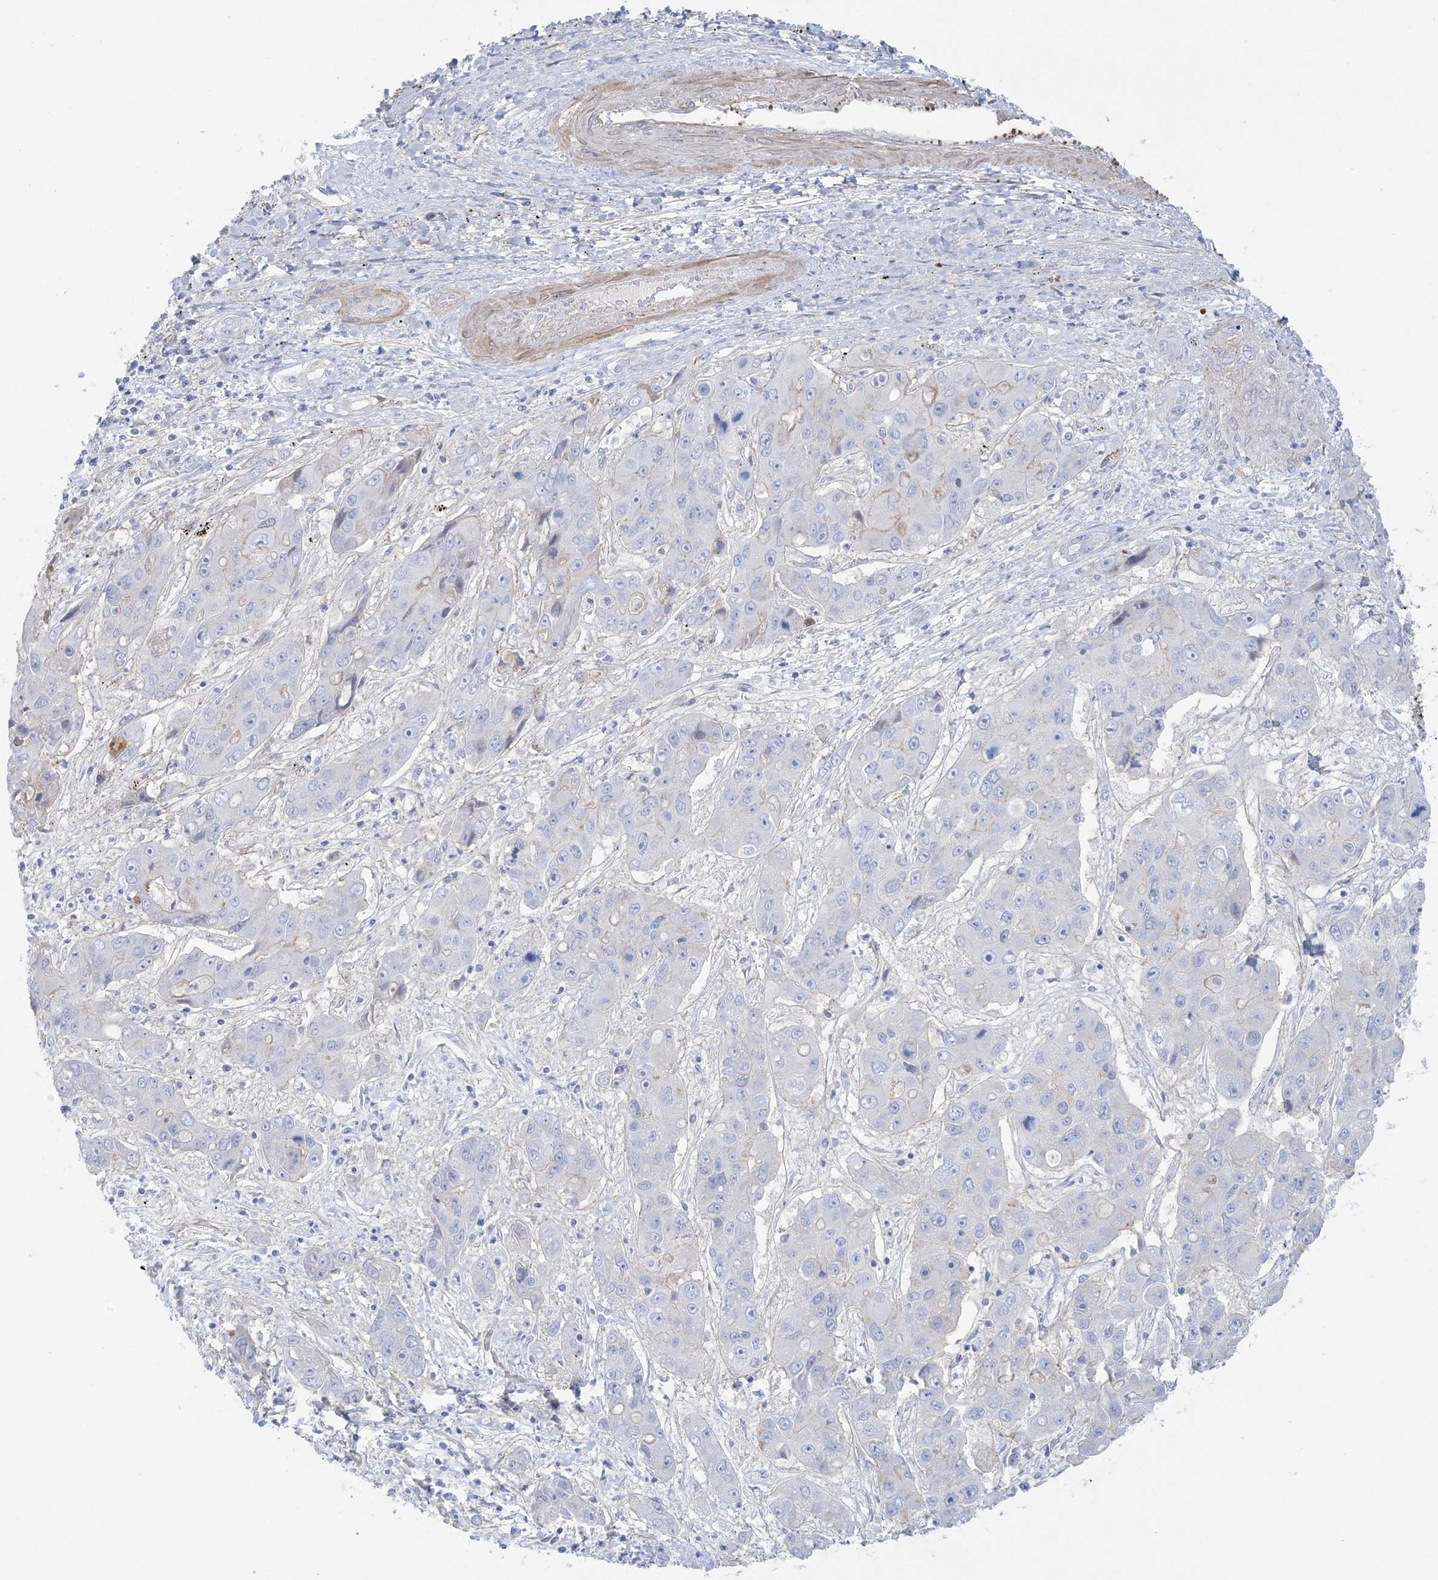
{"staining": {"intensity": "negative", "quantity": "none", "location": "none"}, "tissue": "liver cancer", "cell_type": "Tumor cells", "image_type": "cancer", "snomed": [{"axis": "morphology", "description": "Cholangiocarcinoma"}, {"axis": "topography", "description": "Liver"}], "caption": "Immunohistochemistry (IHC) histopathology image of human liver cancer (cholangiocarcinoma) stained for a protein (brown), which exhibits no positivity in tumor cells.", "gene": "AGXT", "patient": {"sex": "male", "age": 67}}